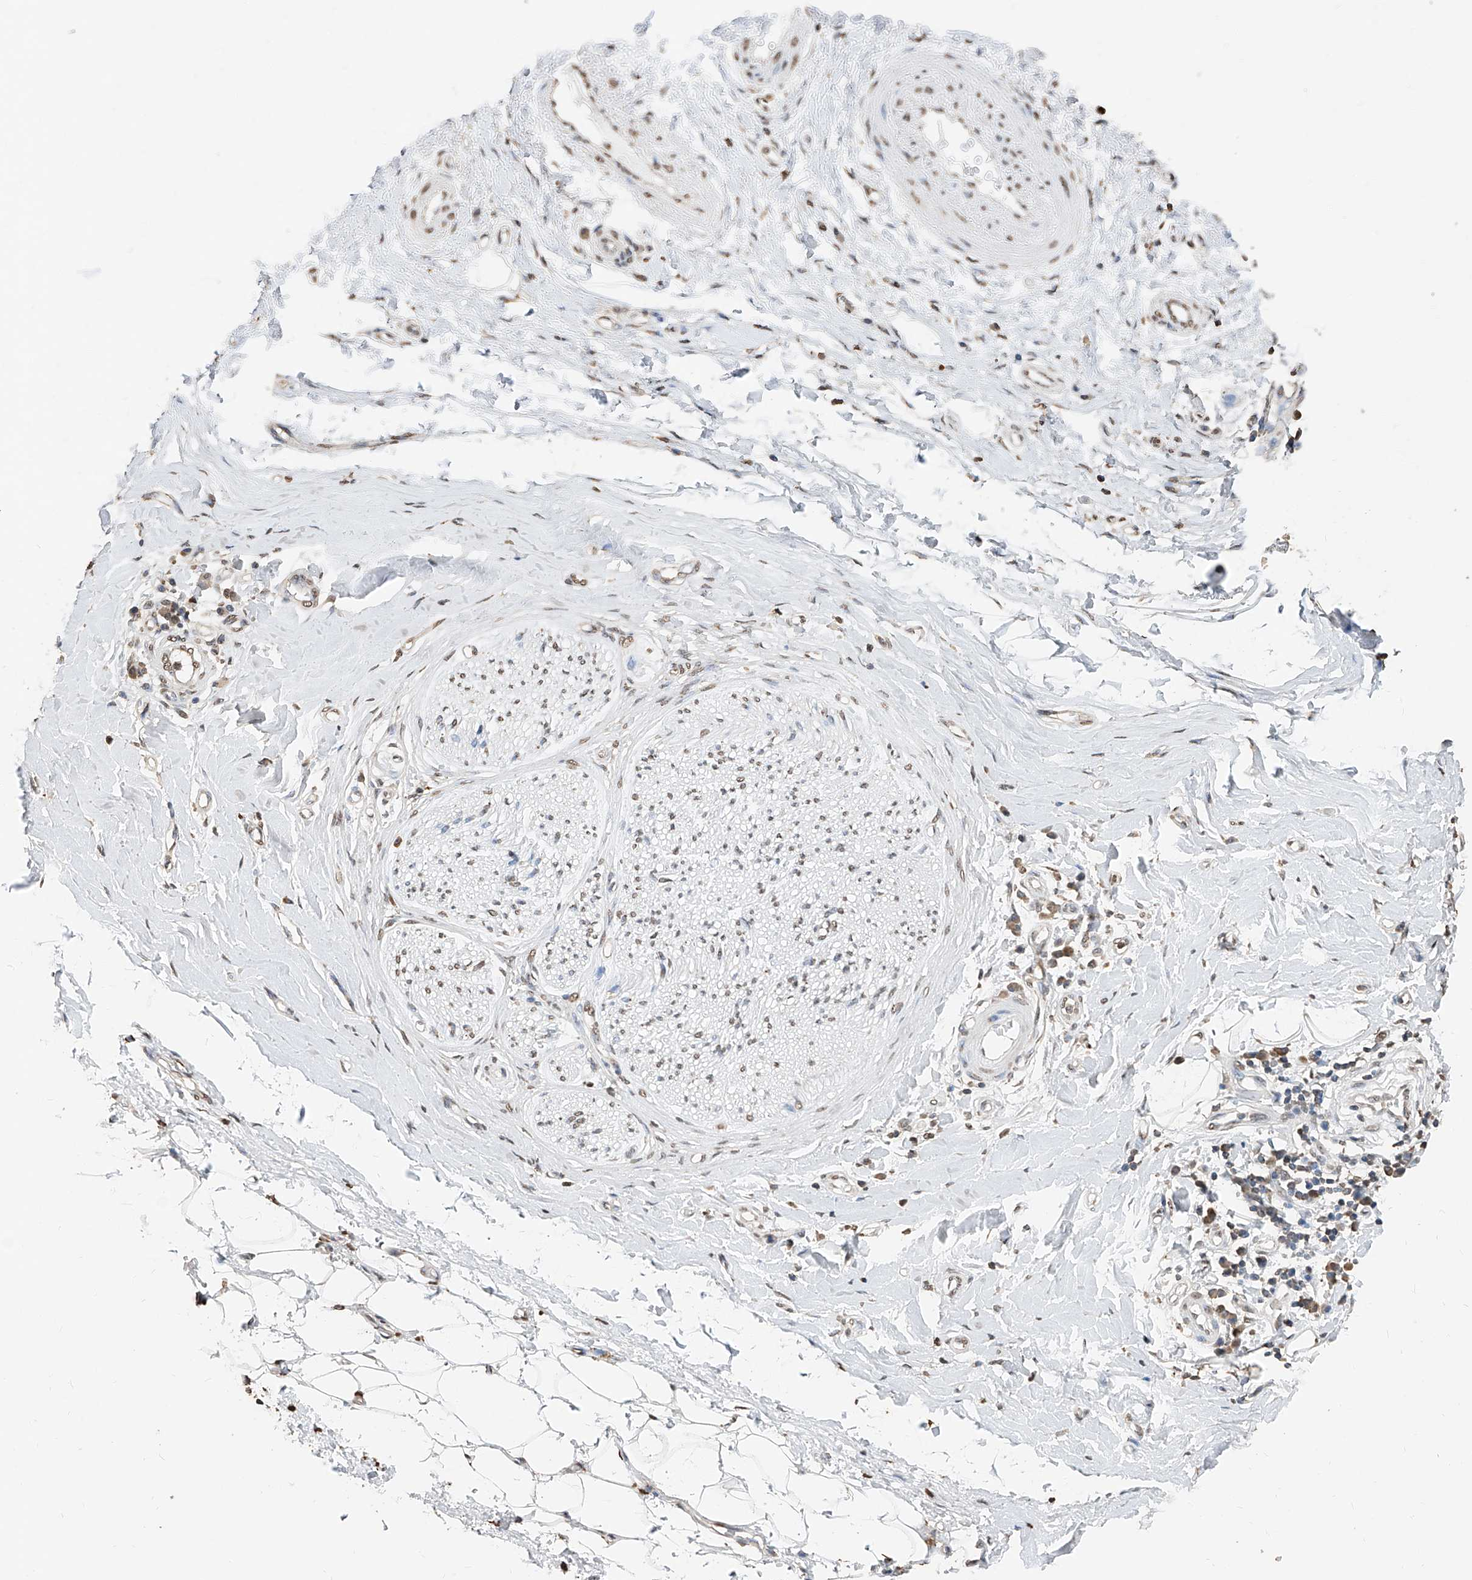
{"staining": {"intensity": "strong", "quantity": ">75%", "location": "nuclear"}, "tissue": "adipose tissue", "cell_type": "Adipocytes", "image_type": "normal", "snomed": [{"axis": "morphology", "description": "Normal tissue, NOS"}, {"axis": "morphology", "description": "Adenocarcinoma, NOS"}, {"axis": "topography", "description": "Esophagus"}, {"axis": "topography", "description": "Stomach, upper"}, {"axis": "topography", "description": "Peripheral nerve tissue"}], "caption": "High-magnification brightfield microscopy of benign adipose tissue stained with DAB (brown) and counterstained with hematoxylin (blue). adipocytes exhibit strong nuclear staining is seen in about>75% of cells. Using DAB (3,3'-diaminobenzidine) (brown) and hematoxylin (blue) stains, captured at high magnification using brightfield microscopy.", "gene": "RP9", "patient": {"sex": "male", "age": 62}}